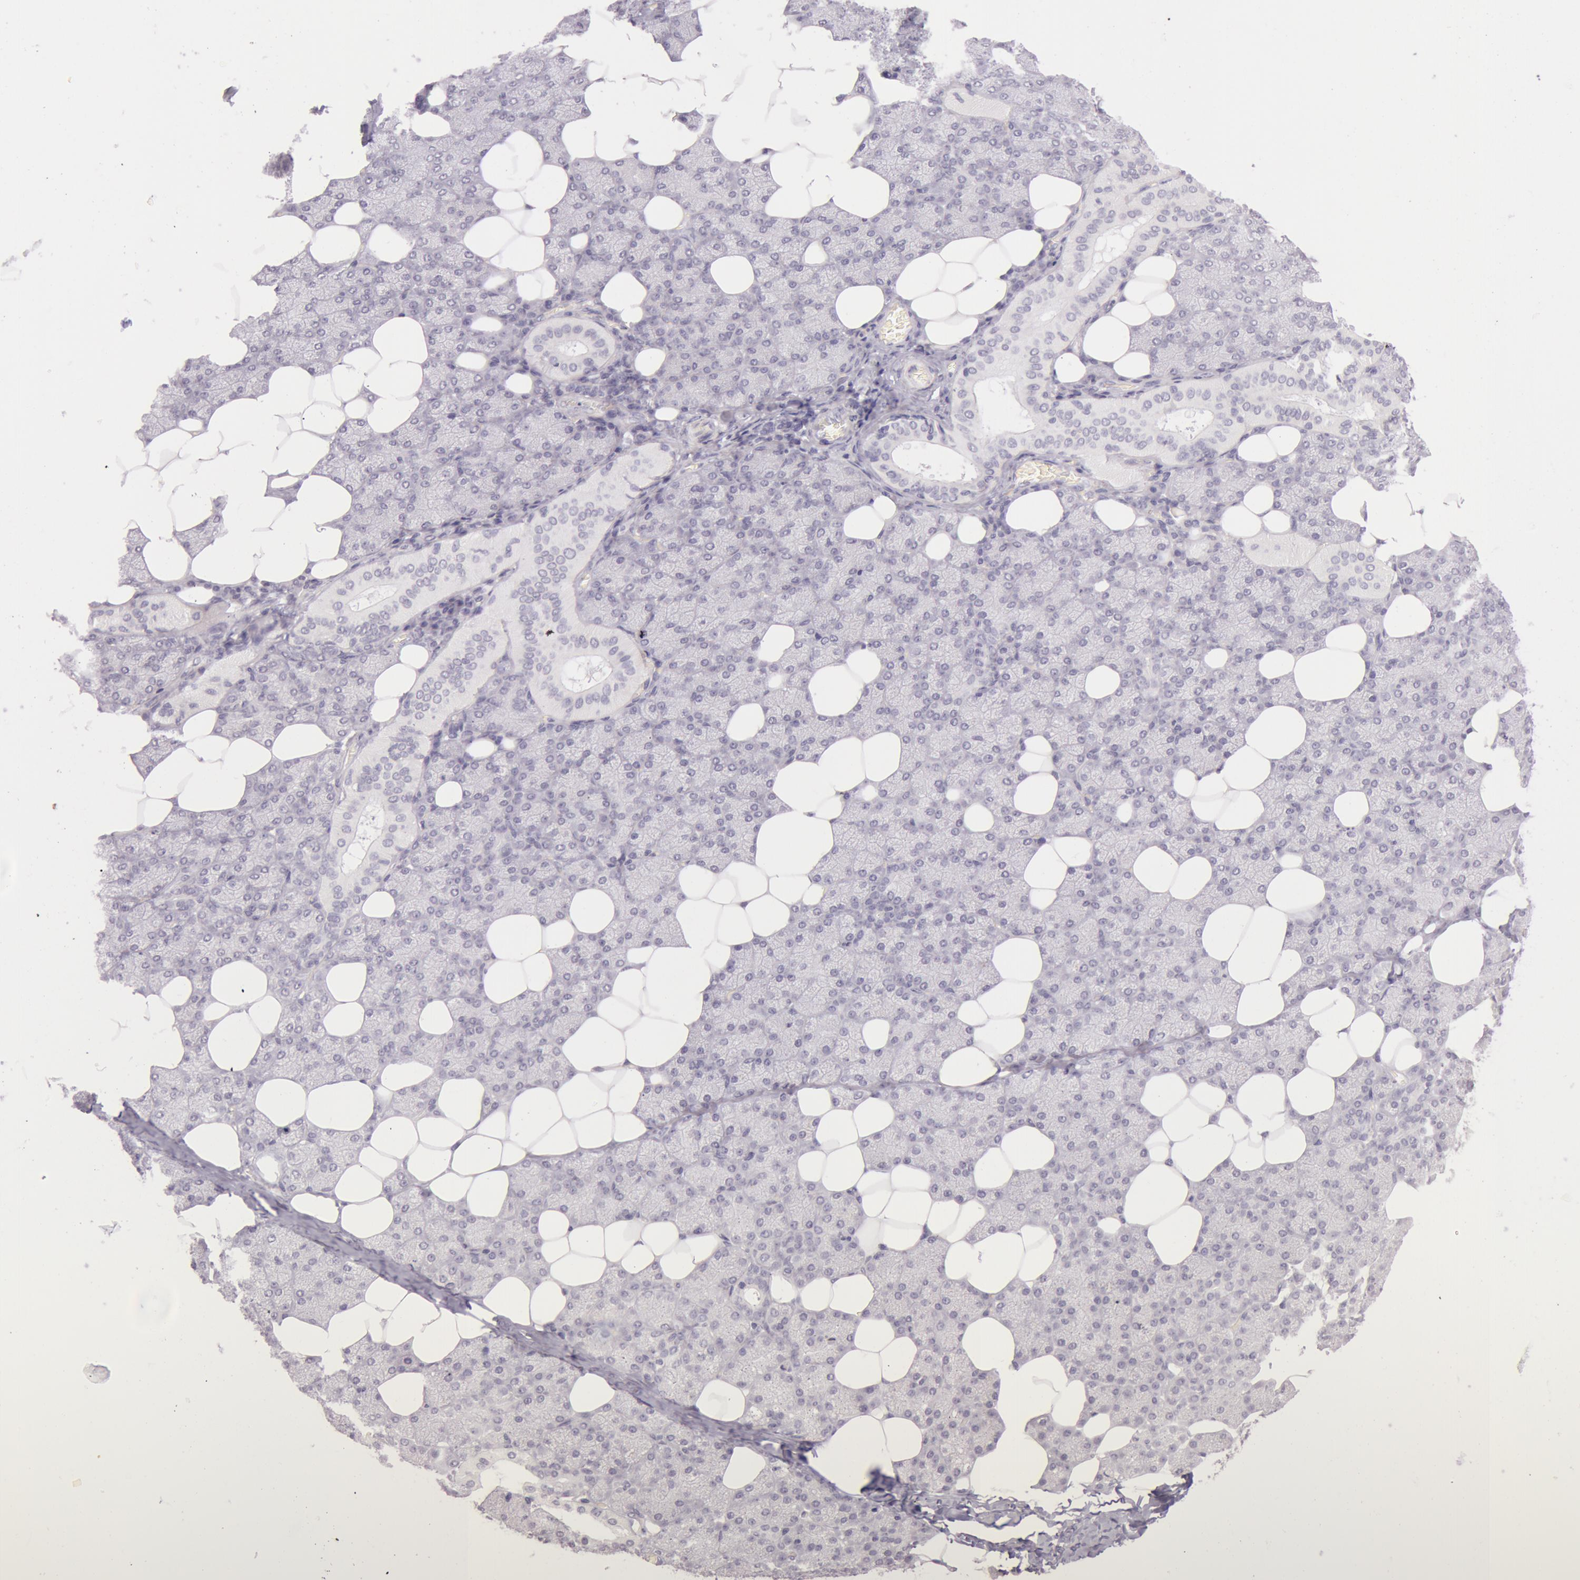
{"staining": {"intensity": "negative", "quantity": "none", "location": "none"}, "tissue": "salivary gland", "cell_type": "Glandular cells", "image_type": "normal", "snomed": [{"axis": "morphology", "description": "Normal tissue, NOS"}, {"axis": "topography", "description": "Lymph node"}, {"axis": "topography", "description": "Salivary gland"}], "caption": "Salivary gland was stained to show a protein in brown. There is no significant expression in glandular cells. (DAB immunohistochemistry with hematoxylin counter stain).", "gene": "RBMY1A1", "patient": {"sex": "male", "age": 8}}